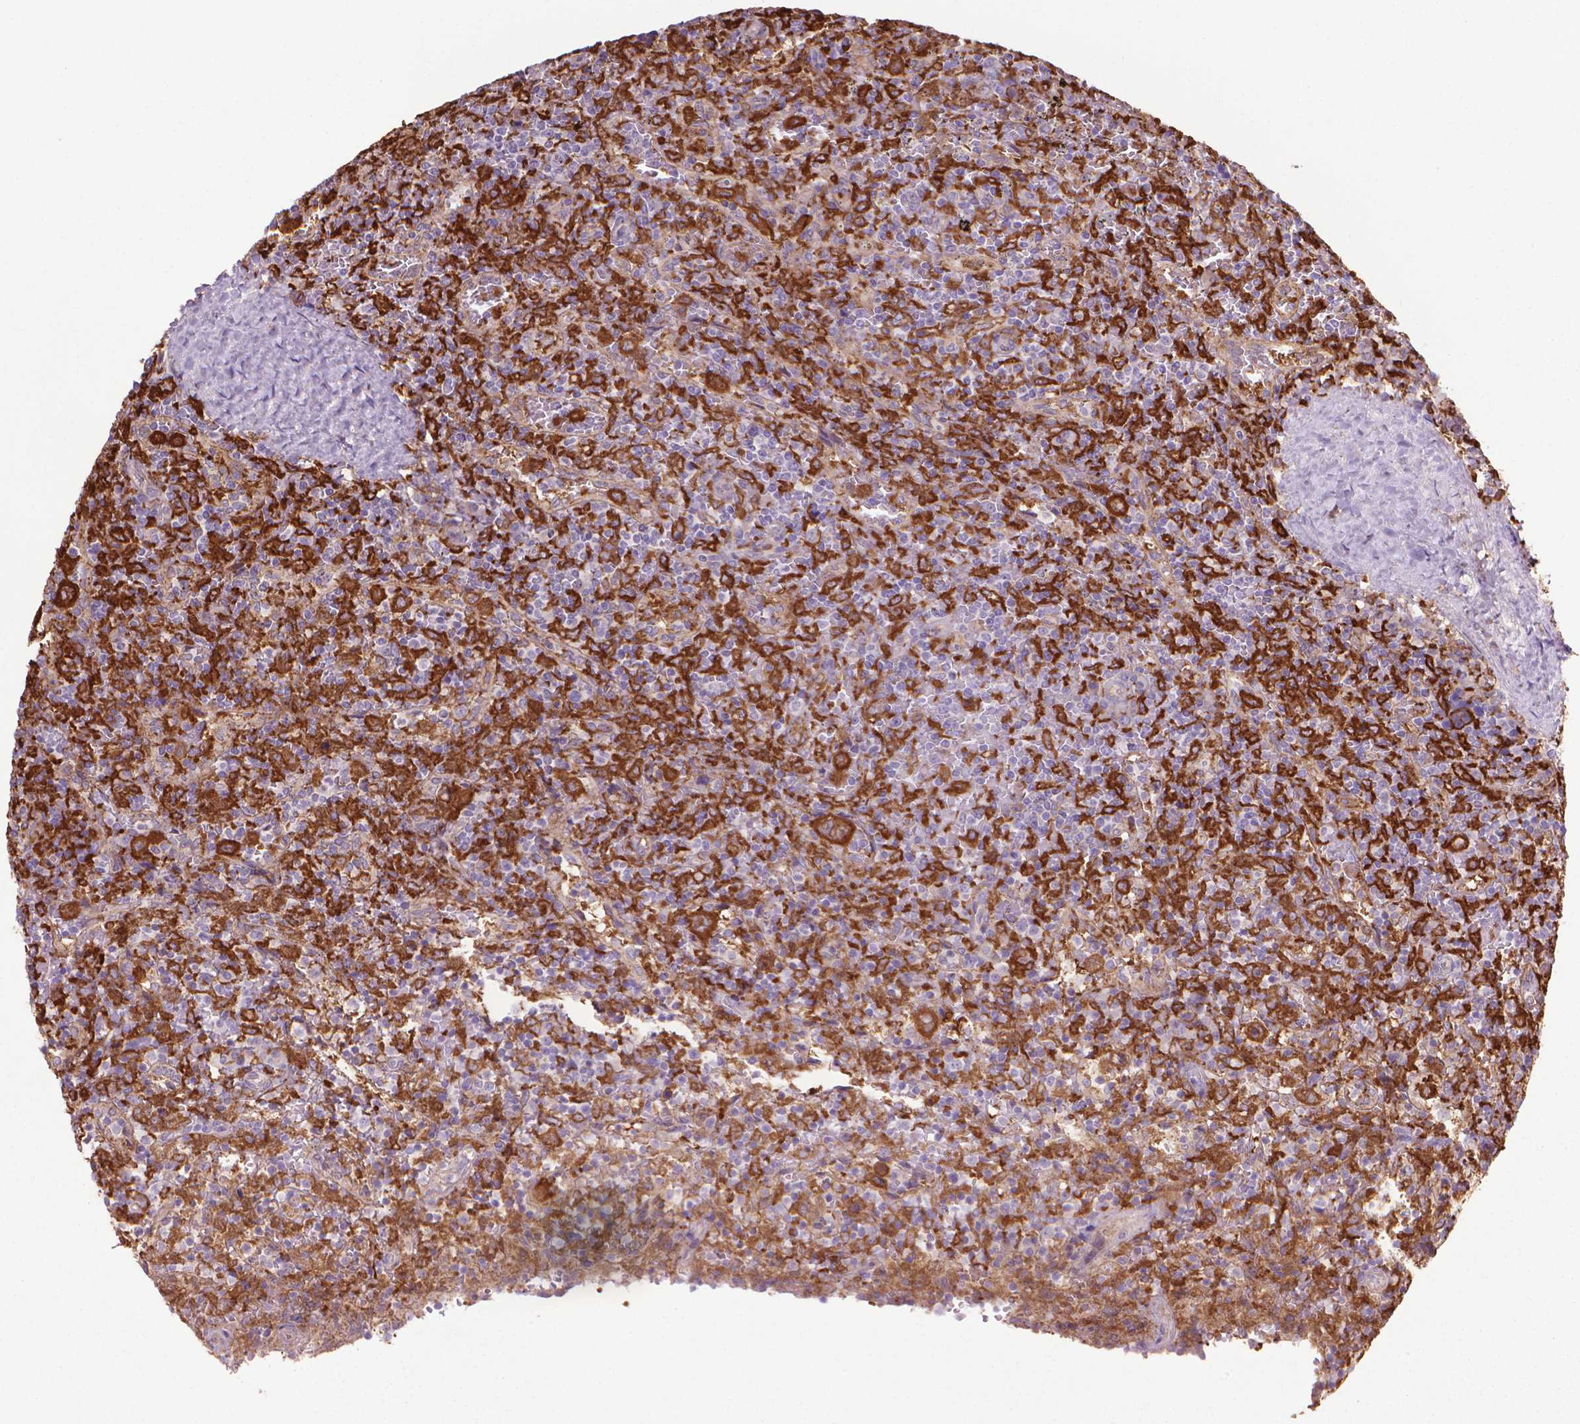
{"staining": {"intensity": "negative", "quantity": "none", "location": "none"}, "tissue": "lymphoma", "cell_type": "Tumor cells", "image_type": "cancer", "snomed": [{"axis": "morphology", "description": "Malignant lymphoma, non-Hodgkin's type, Low grade"}, {"axis": "topography", "description": "Spleen"}], "caption": "Immunohistochemical staining of human low-grade malignant lymphoma, non-Hodgkin's type demonstrates no significant expression in tumor cells.", "gene": "CORO1B", "patient": {"sex": "male", "age": 62}}